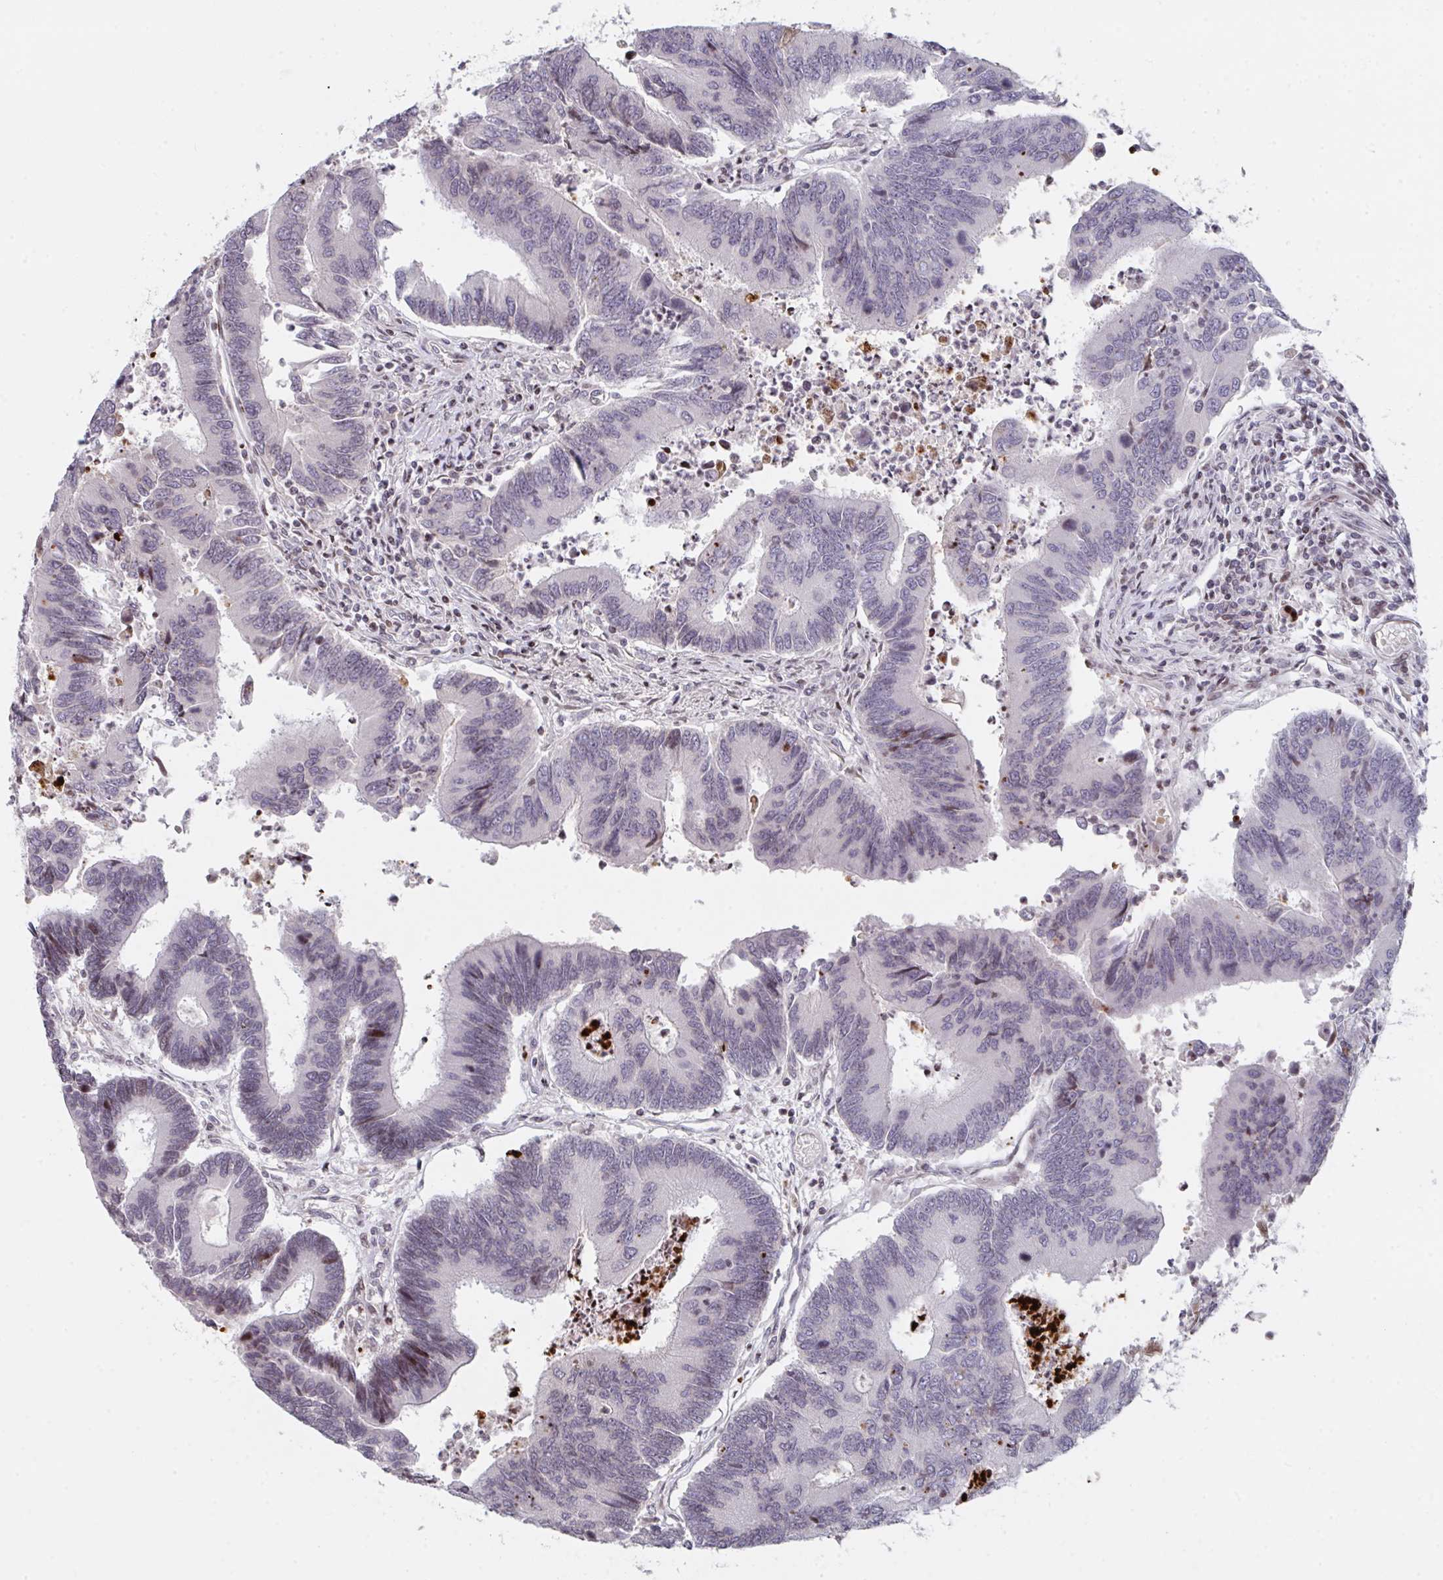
{"staining": {"intensity": "weak", "quantity": "<25%", "location": "nuclear"}, "tissue": "colorectal cancer", "cell_type": "Tumor cells", "image_type": "cancer", "snomed": [{"axis": "morphology", "description": "Adenocarcinoma, NOS"}, {"axis": "topography", "description": "Colon"}], "caption": "An image of human adenocarcinoma (colorectal) is negative for staining in tumor cells.", "gene": "PCDHB8", "patient": {"sex": "female", "age": 67}}